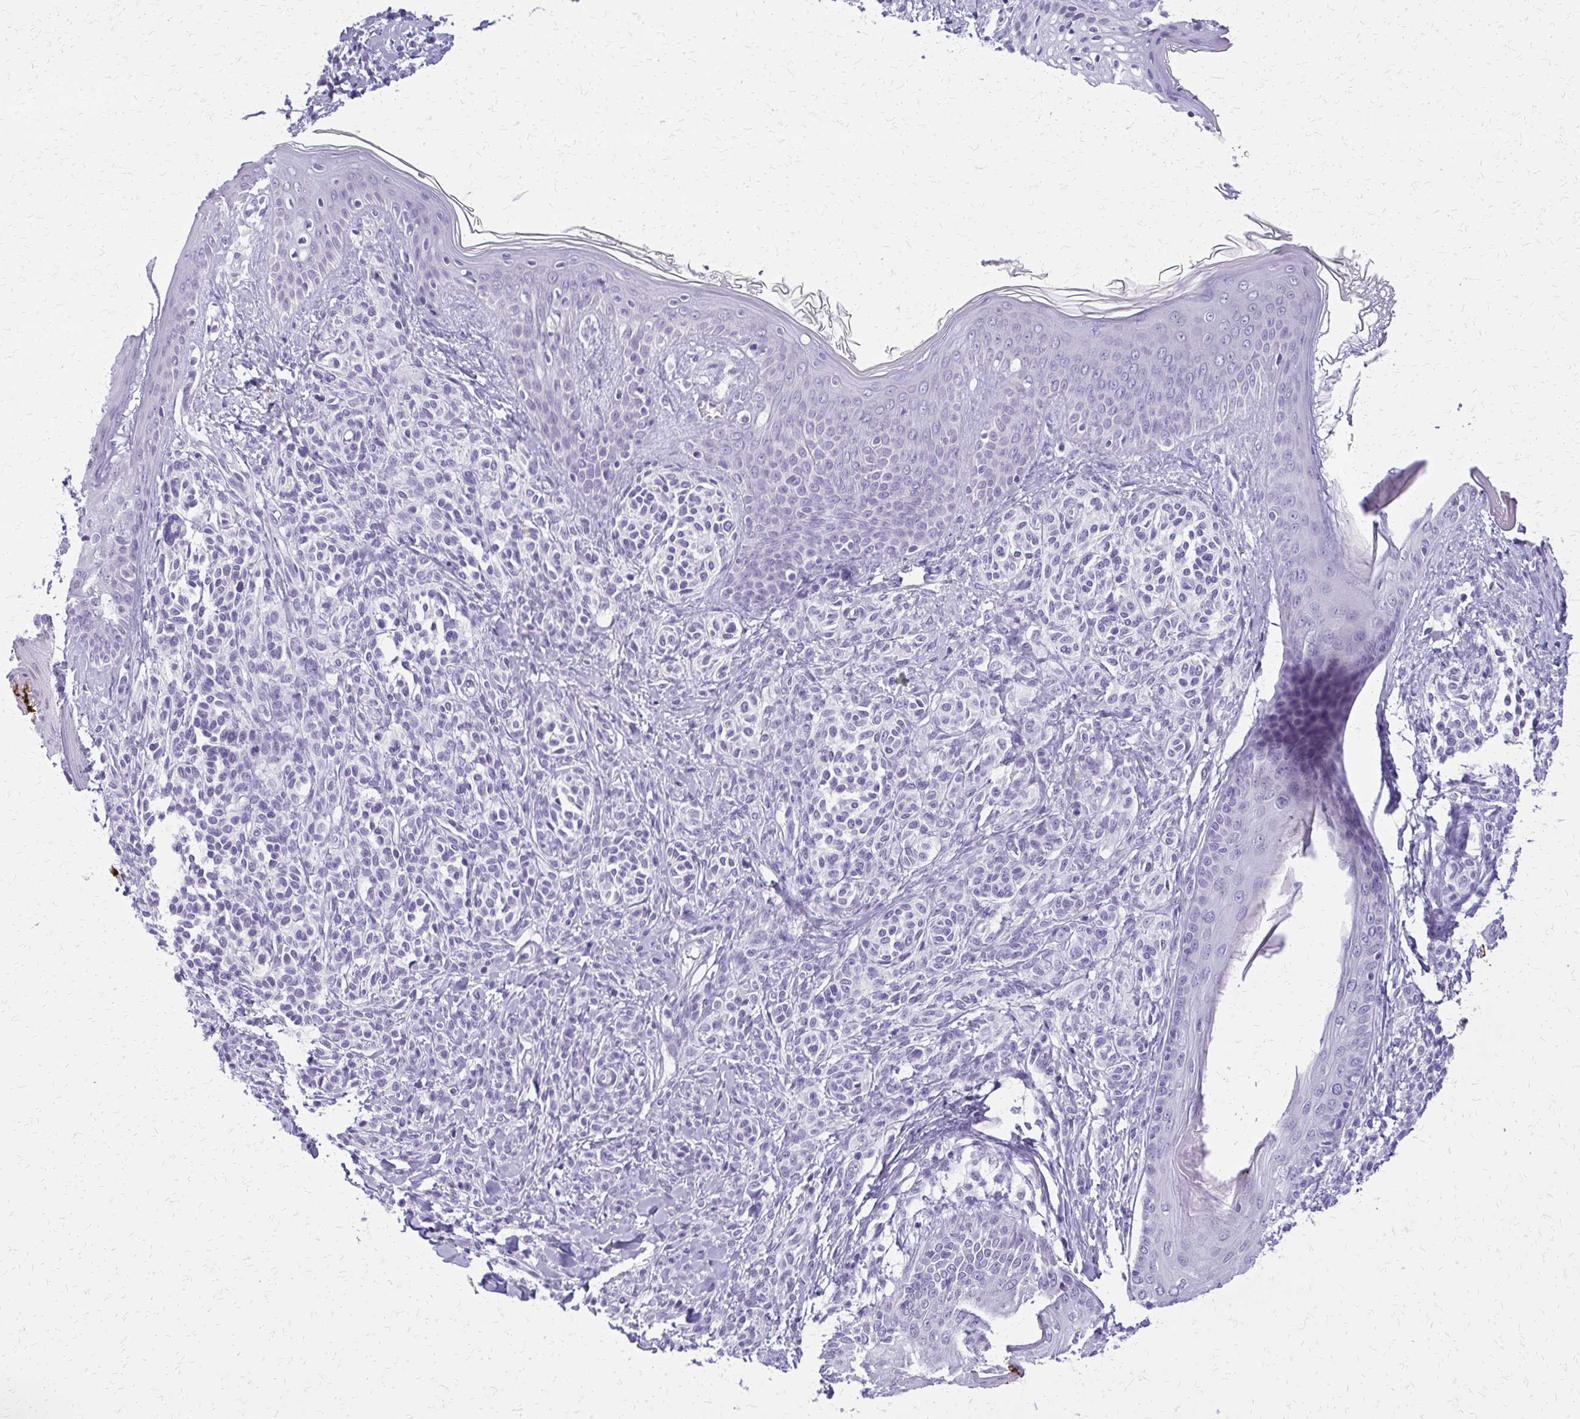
{"staining": {"intensity": "negative", "quantity": "none", "location": "none"}, "tissue": "skin", "cell_type": "Fibroblasts", "image_type": "normal", "snomed": [{"axis": "morphology", "description": "Normal tissue, NOS"}, {"axis": "topography", "description": "Skin"}], "caption": "Protein analysis of benign skin shows no significant expression in fibroblasts.", "gene": "FAM162B", "patient": {"sex": "male", "age": 16}}